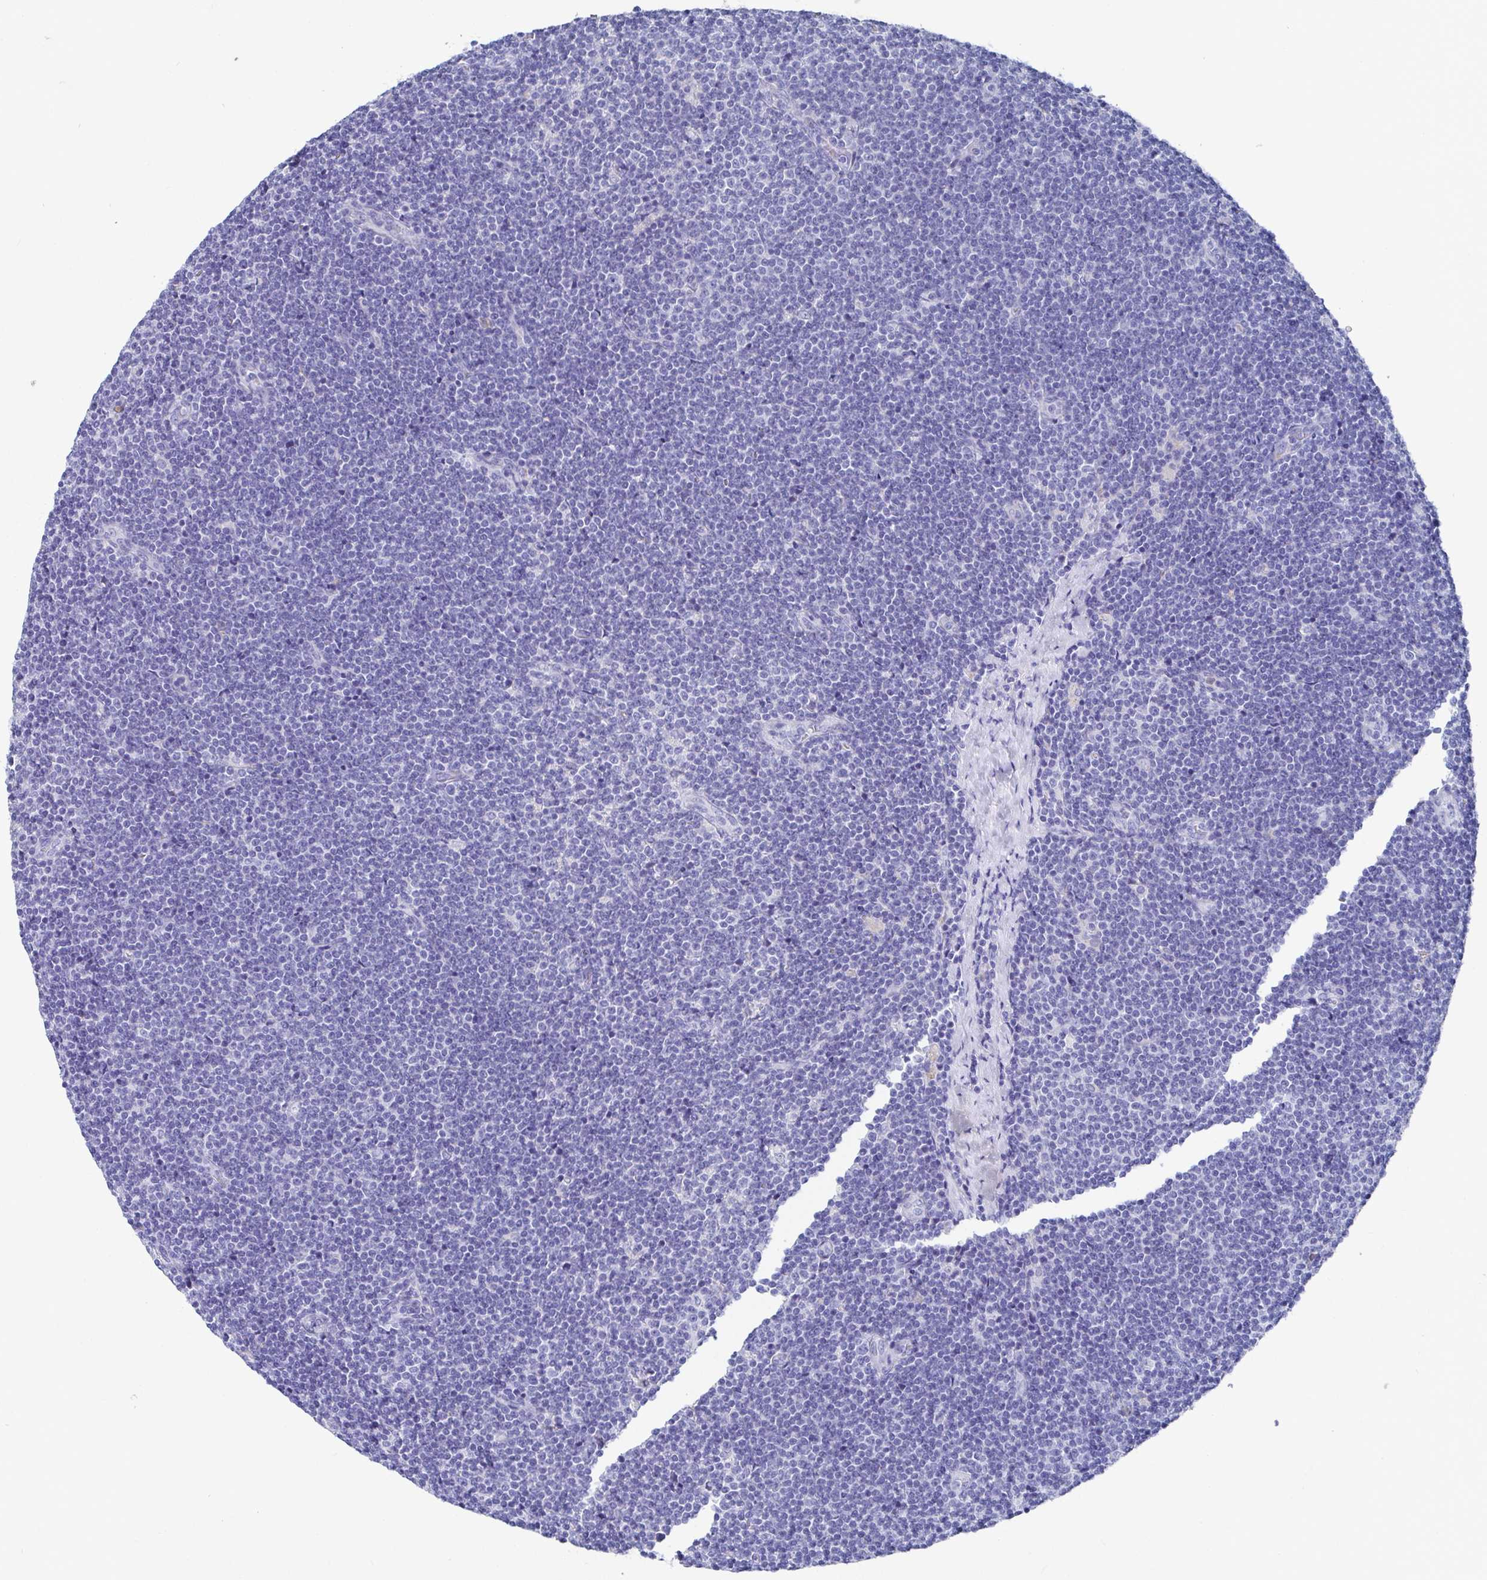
{"staining": {"intensity": "negative", "quantity": "none", "location": "none"}, "tissue": "lymphoma", "cell_type": "Tumor cells", "image_type": "cancer", "snomed": [{"axis": "morphology", "description": "Malignant lymphoma, non-Hodgkin's type, Low grade"}, {"axis": "topography", "description": "Lymph node"}], "caption": "Lymphoma was stained to show a protein in brown. There is no significant expression in tumor cells. The staining was performed using DAB (3,3'-diaminobenzidine) to visualize the protein expression in brown, while the nuclei were stained in blue with hematoxylin (Magnification: 20x).", "gene": "CLDN8", "patient": {"sex": "male", "age": 48}}